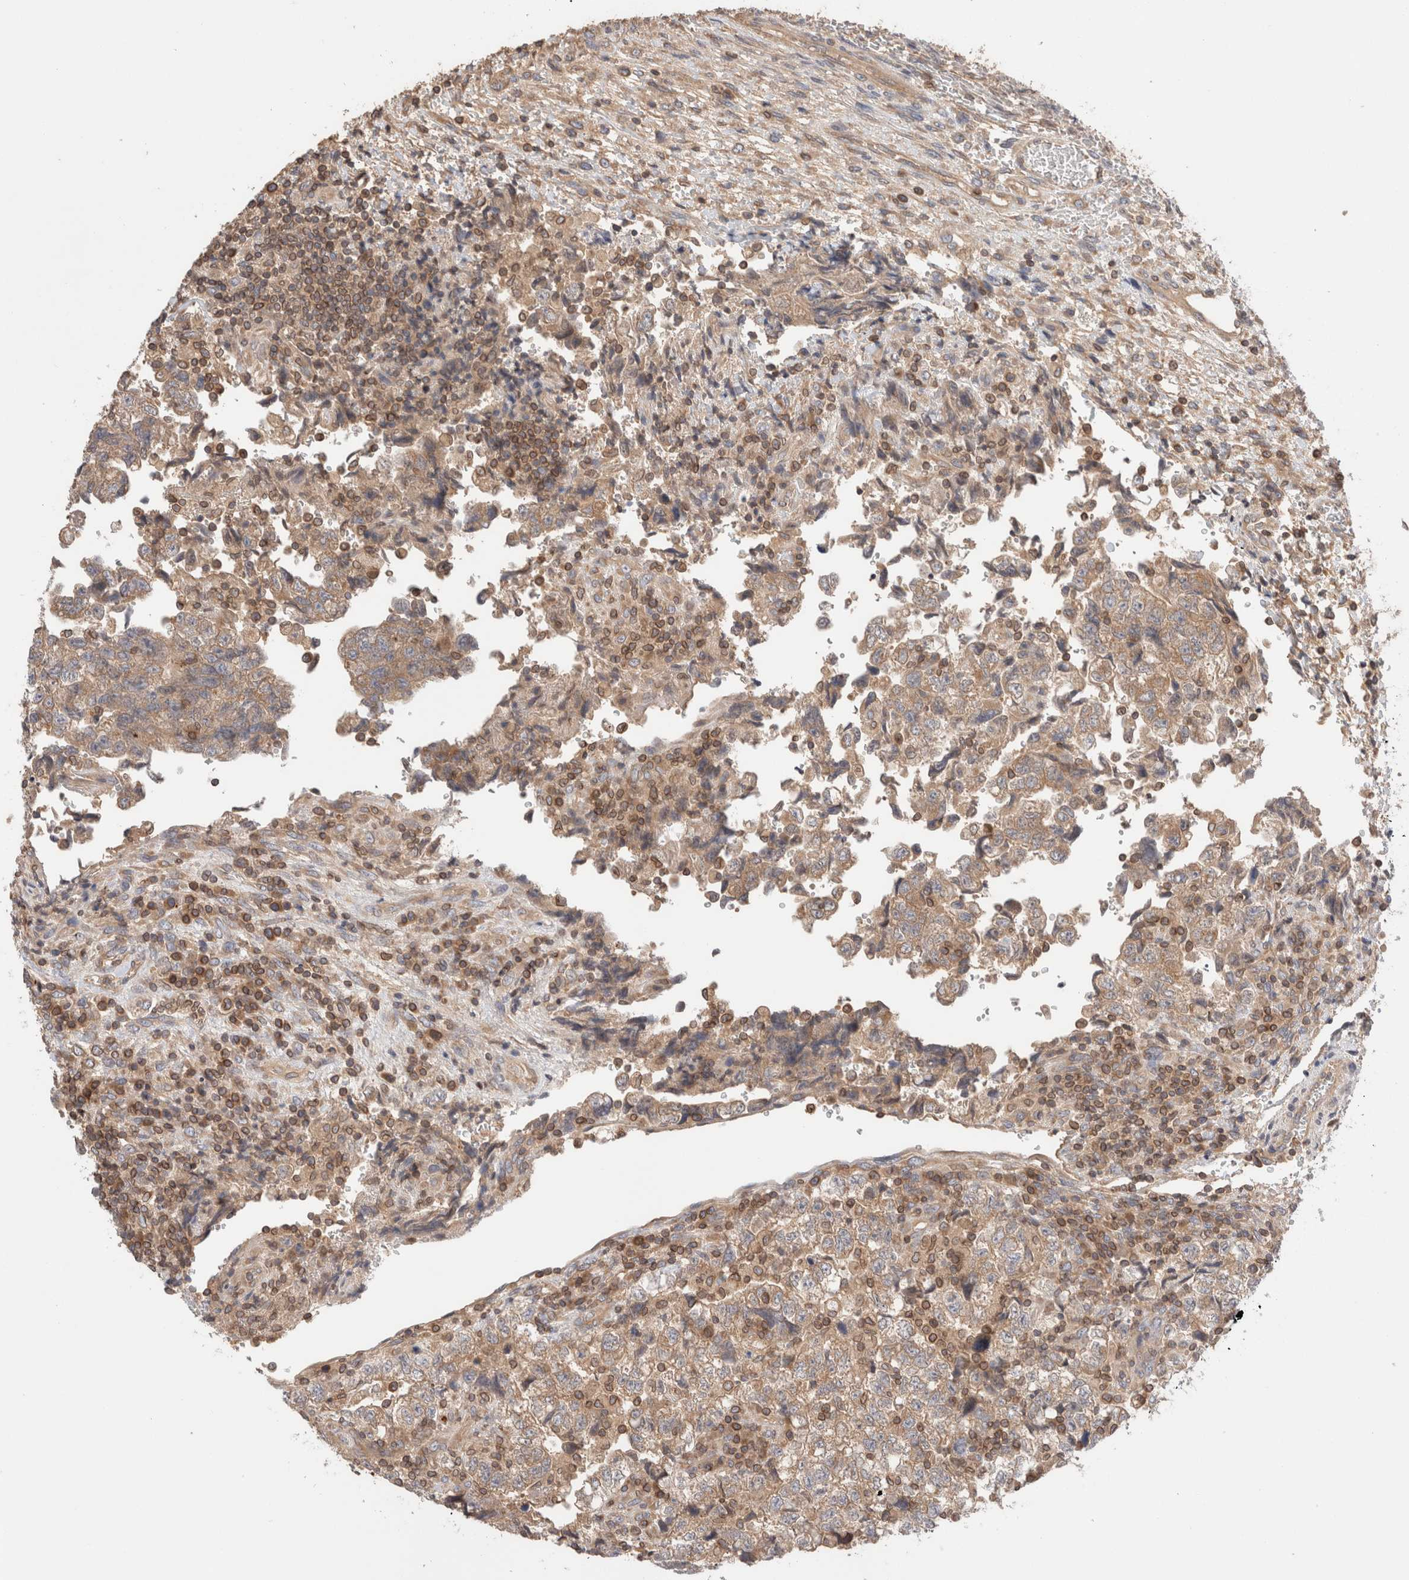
{"staining": {"intensity": "moderate", "quantity": ">75%", "location": "cytoplasmic/membranous"}, "tissue": "testis cancer", "cell_type": "Tumor cells", "image_type": "cancer", "snomed": [{"axis": "morphology", "description": "Normal tissue, NOS"}, {"axis": "morphology", "description": "Carcinoma, Embryonal, NOS"}, {"axis": "topography", "description": "Testis"}], "caption": "A brown stain labels moderate cytoplasmic/membranous positivity of a protein in testis cancer (embryonal carcinoma) tumor cells. (Stains: DAB (3,3'-diaminobenzidine) in brown, nuclei in blue, Microscopy: brightfield microscopy at high magnification).", "gene": "SIKE1", "patient": {"sex": "male", "age": 36}}